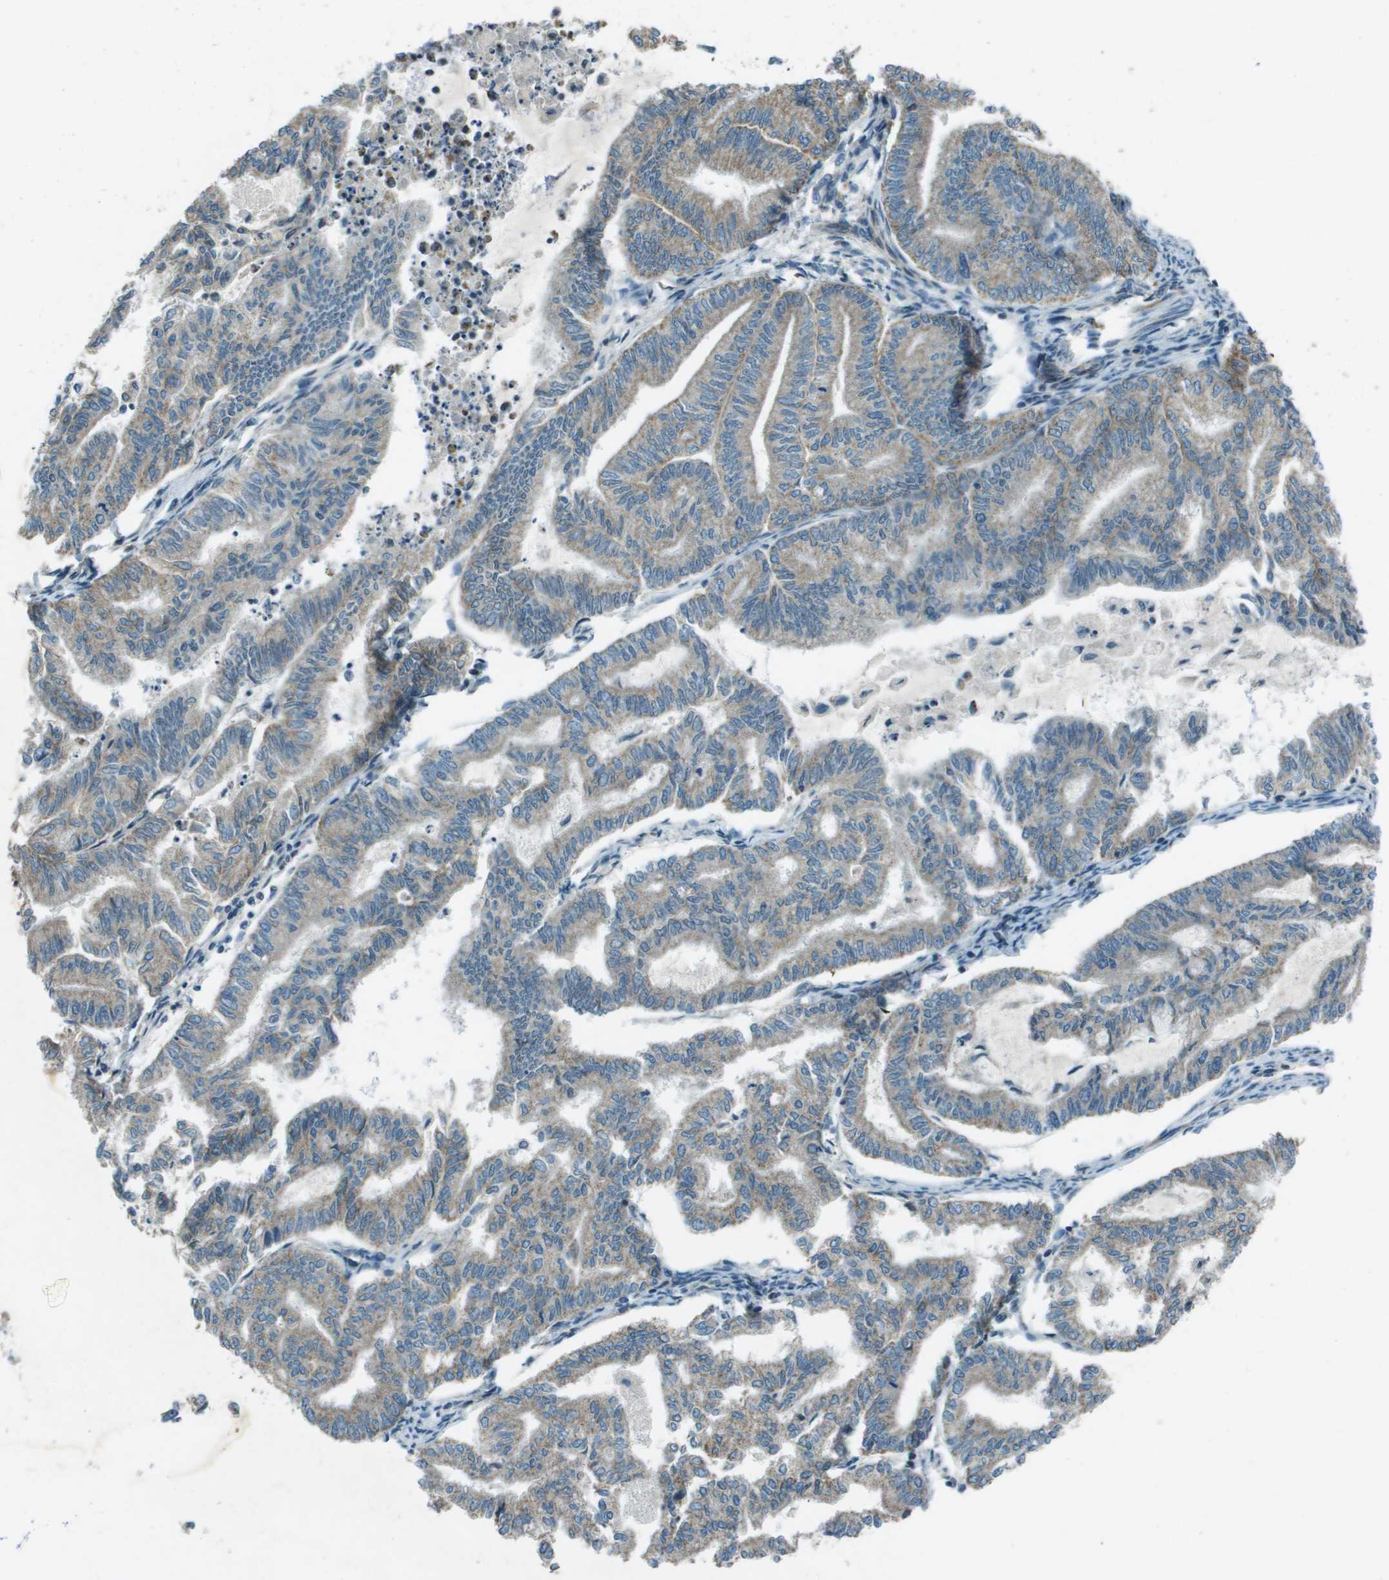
{"staining": {"intensity": "weak", "quantity": ">75%", "location": "cytoplasmic/membranous"}, "tissue": "endometrial cancer", "cell_type": "Tumor cells", "image_type": "cancer", "snomed": [{"axis": "morphology", "description": "Adenocarcinoma, NOS"}, {"axis": "topography", "description": "Endometrium"}], "caption": "The image demonstrates staining of endometrial cancer (adenocarcinoma), revealing weak cytoplasmic/membranous protein expression (brown color) within tumor cells. Nuclei are stained in blue.", "gene": "MIGA1", "patient": {"sex": "female", "age": 79}}